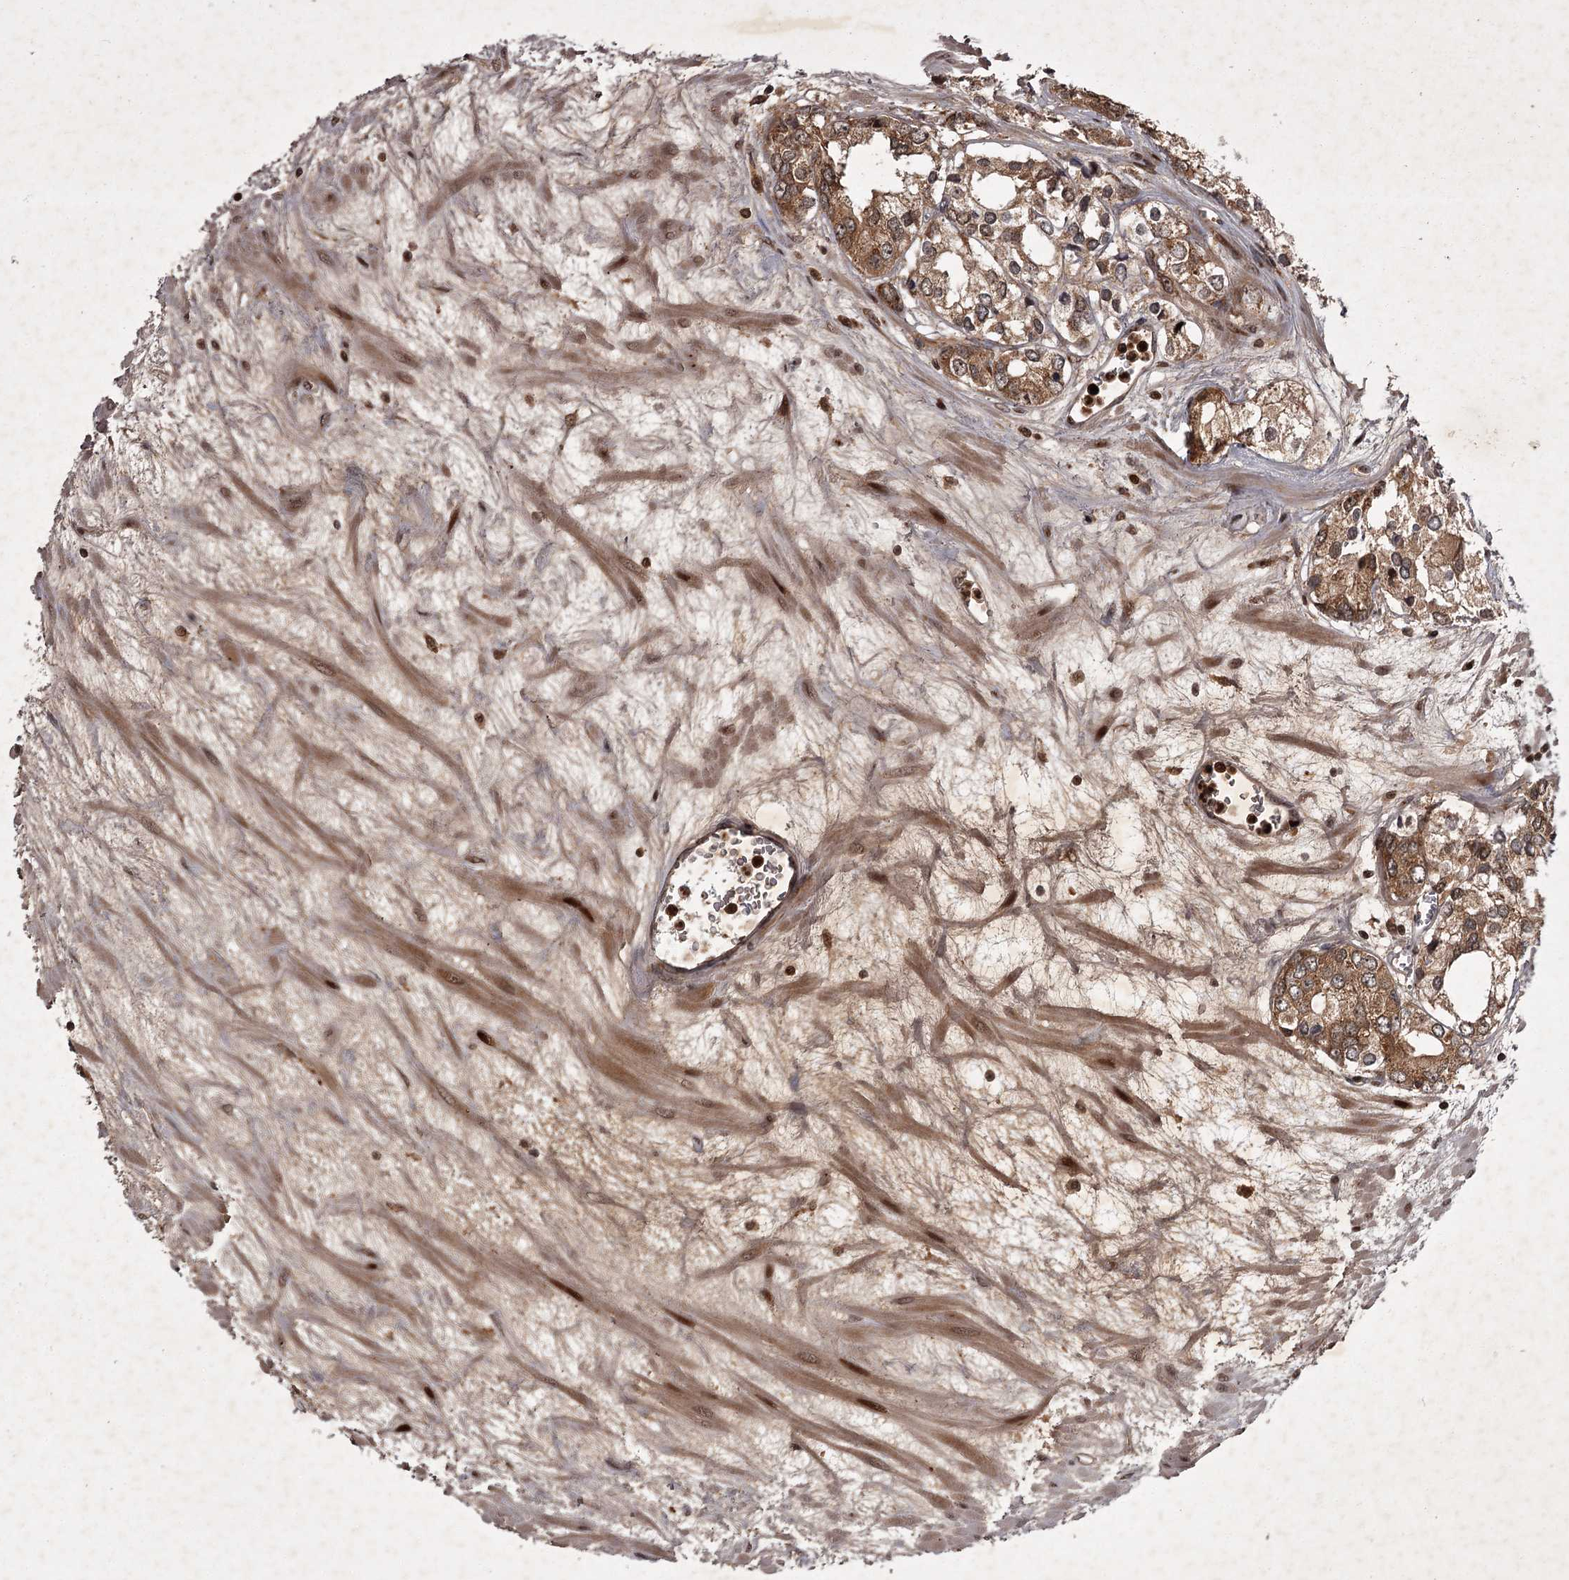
{"staining": {"intensity": "moderate", "quantity": ">75%", "location": "cytoplasmic/membranous"}, "tissue": "prostate cancer", "cell_type": "Tumor cells", "image_type": "cancer", "snomed": [{"axis": "morphology", "description": "Adenocarcinoma, High grade"}, {"axis": "topography", "description": "Prostate"}], "caption": "Immunohistochemistry (DAB) staining of human prostate cancer (high-grade adenocarcinoma) exhibits moderate cytoplasmic/membranous protein staining in about >75% of tumor cells.", "gene": "TBC1D23", "patient": {"sex": "male", "age": 66}}